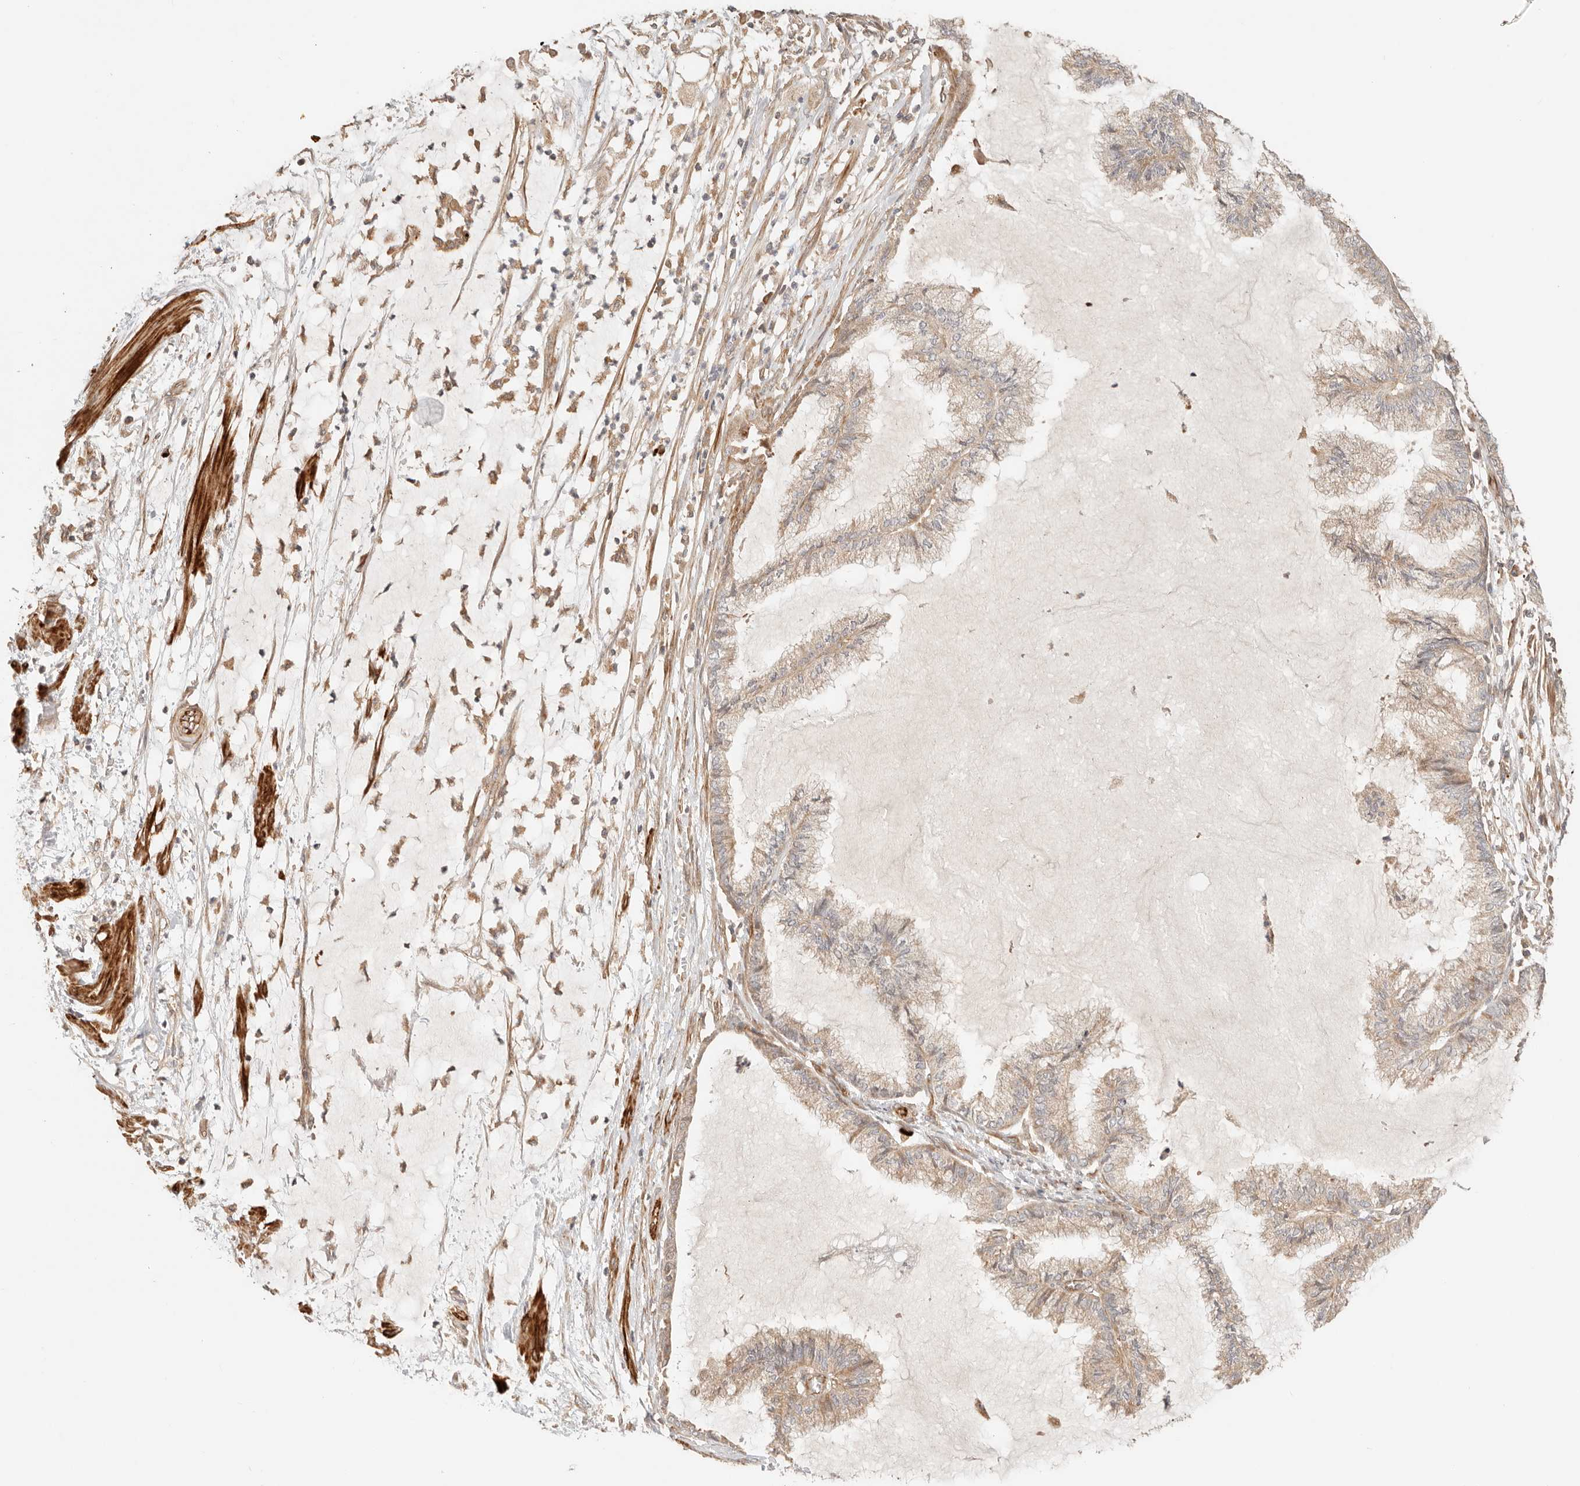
{"staining": {"intensity": "weak", "quantity": ">75%", "location": "cytoplasmic/membranous"}, "tissue": "endometrial cancer", "cell_type": "Tumor cells", "image_type": "cancer", "snomed": [{"axis": "morphology", "description": "Adenocarcinoma, NOS"}, {"axis": "topography", "description": "Endometrium"}], "caption": "A high-resolution micrograph shows immunohistochemistry (IHC) staining of endometrial adenocarcinoma, which reveals weak cytoplasmic/membranous staining in approximately >75% of tumor cells.", "gene": "IL1R2", "patient": {"sex": "female", "age": 86}}